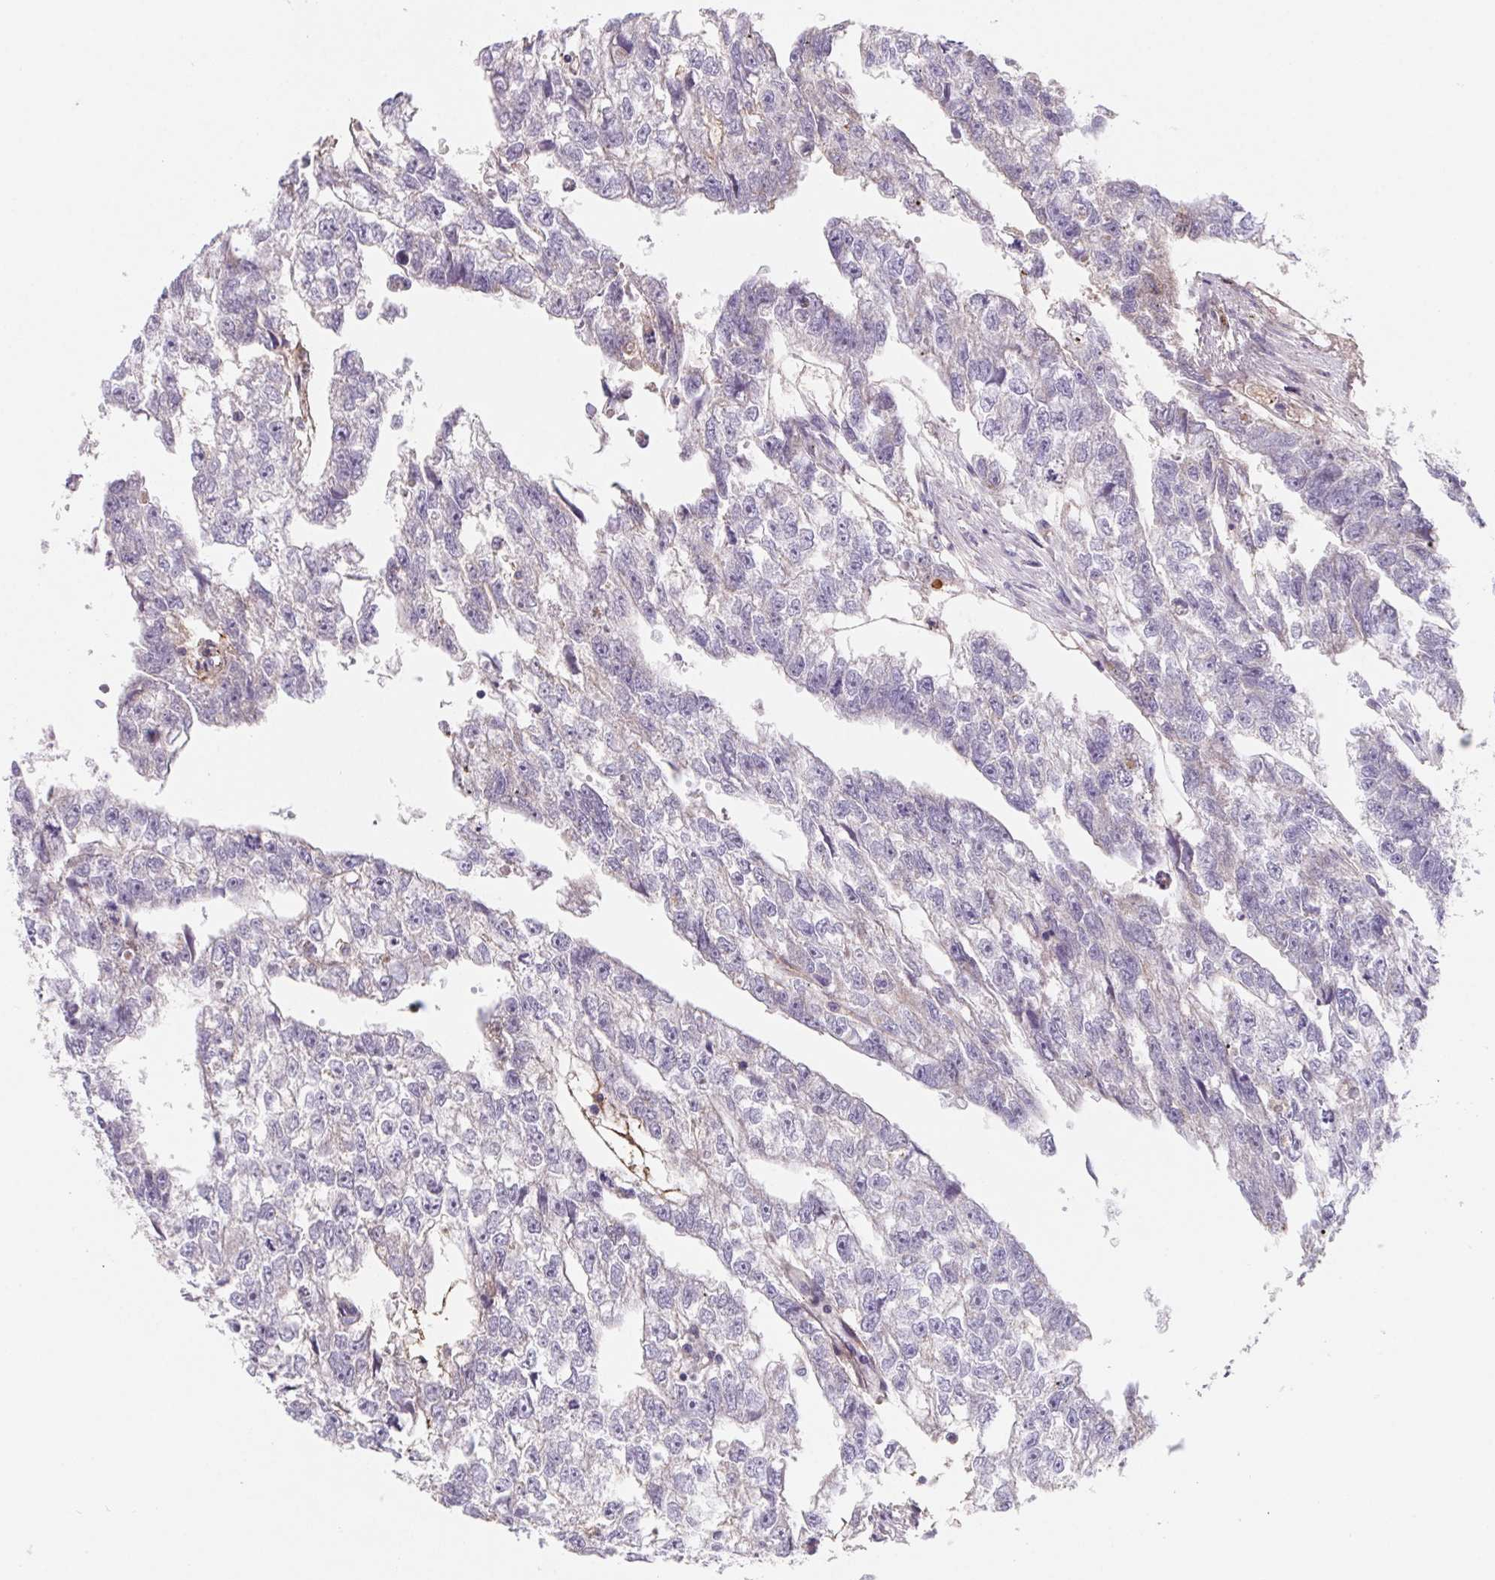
{"staining": {"intensity": "negative", "quantity": "none", "location": "none"}, "tissue": "testis cancer", "cell_type": "Tumor cells", "image_type": "cancer", "snomed": [{"axis": "morphology", "description": "Carcinoma, Embryonal, NOS"}, {"axis": "morphology", "description": "Teratoma, malignant, NOS"}, {"axis": "topography", "description": "Testis"}], "caption": "Human teratoma (malignant) (testis) stained for a protein using immunohistochemistry exhibits no staining in tumor cells.", "gene": "LPA", "patient": {"sex": "male", "age": 44}}